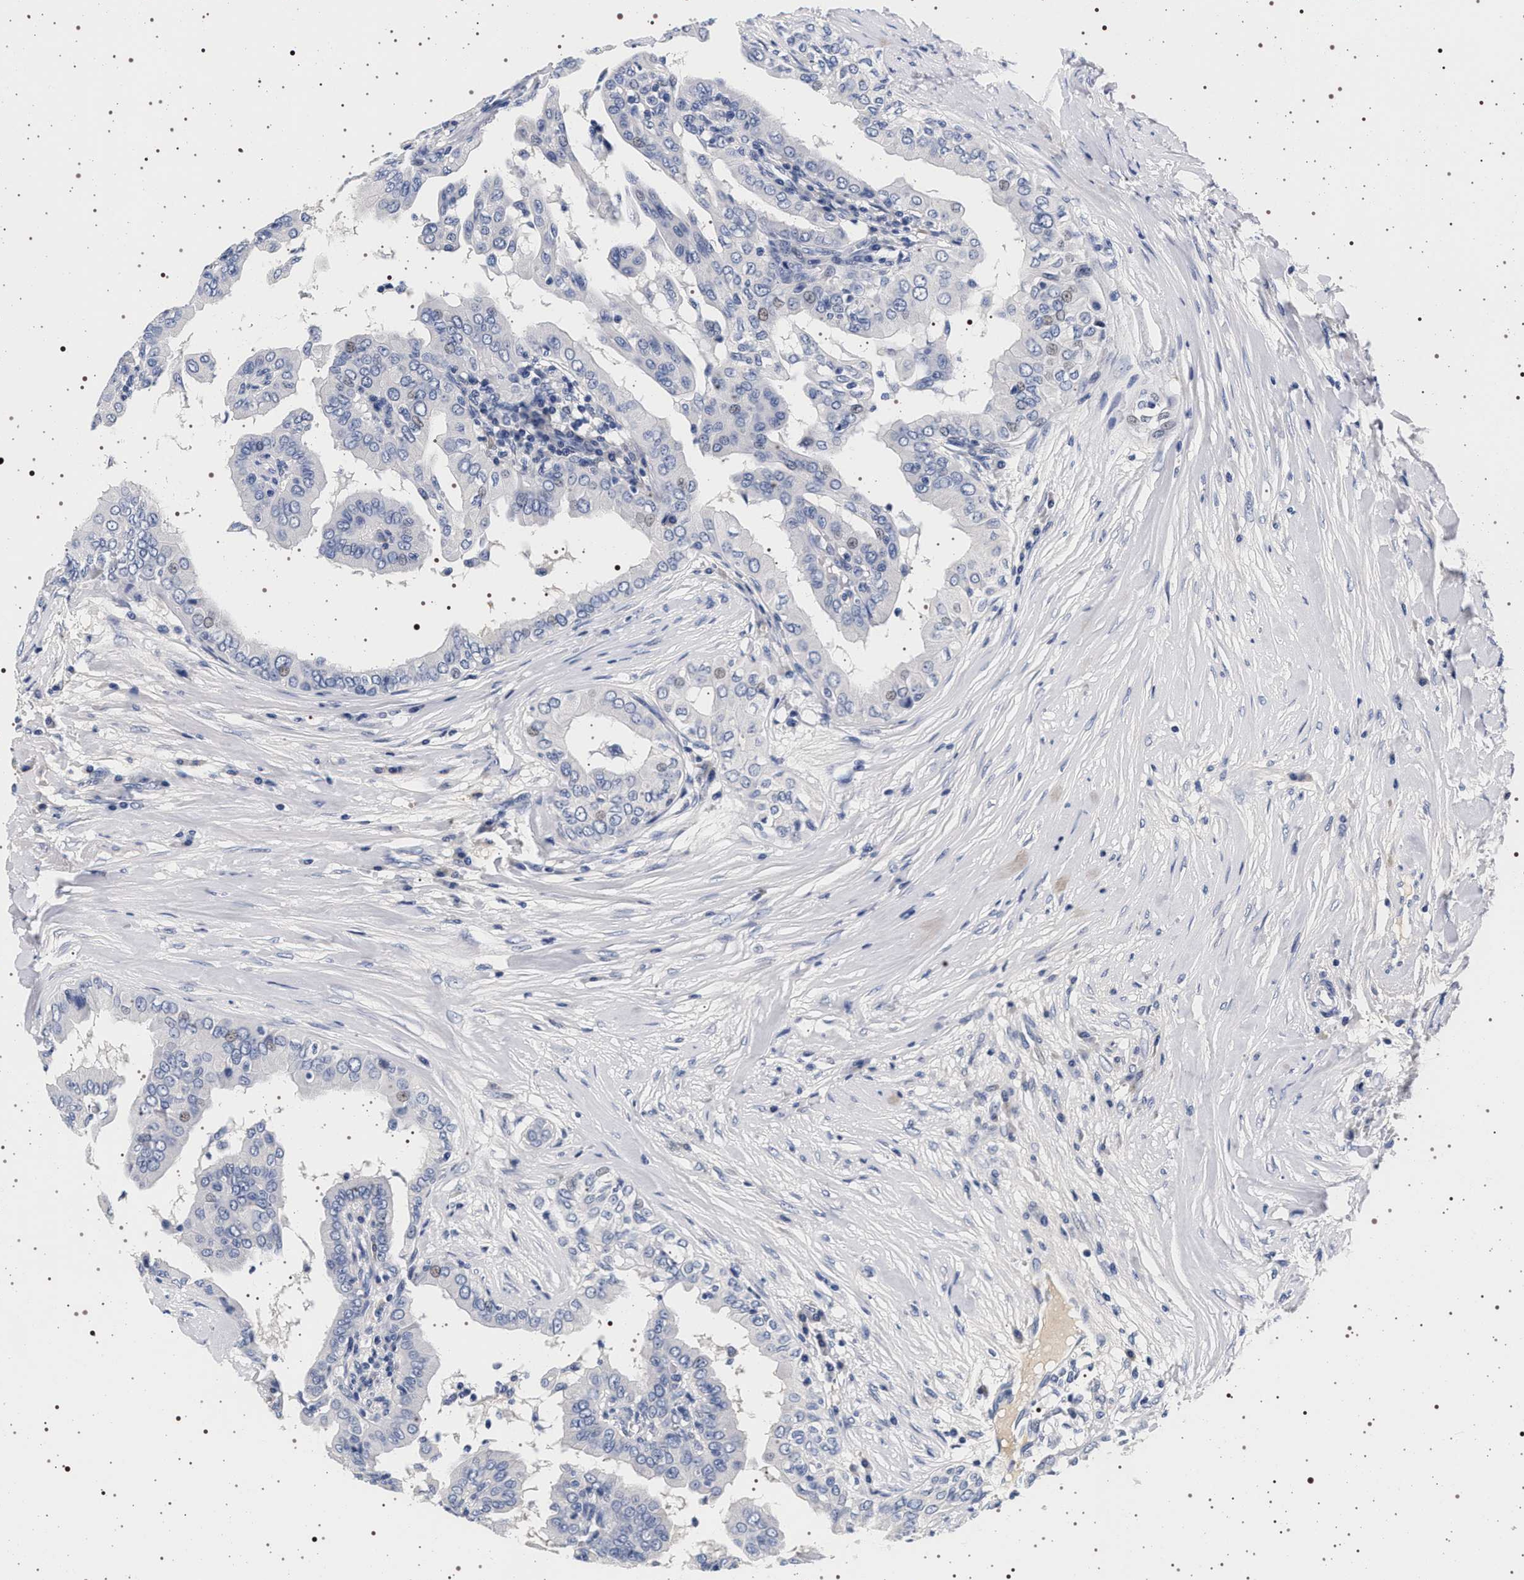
{"staining": {"intensity": "negative", "quantity": "none", "location": "none"}, "tissue": "thyroid cancer", "cell_type": "Tumor cells", "image_type": "cancer", "snomed": [{"axis": "morphology", "description": "Papillary adenocarcinoma, NOS"}, {"axis": "topography", "description": "Thyroid gland"}], "caption": "Tumor cells are negative for brown protein staining in thyroid cancer. (Brightfield microscopy of DAB (3,3'-diaminobenzidine) immunohistochemistry at high magnification).", "gene": "MAPK10", "patient": {"sex": "male", "age": 33}}